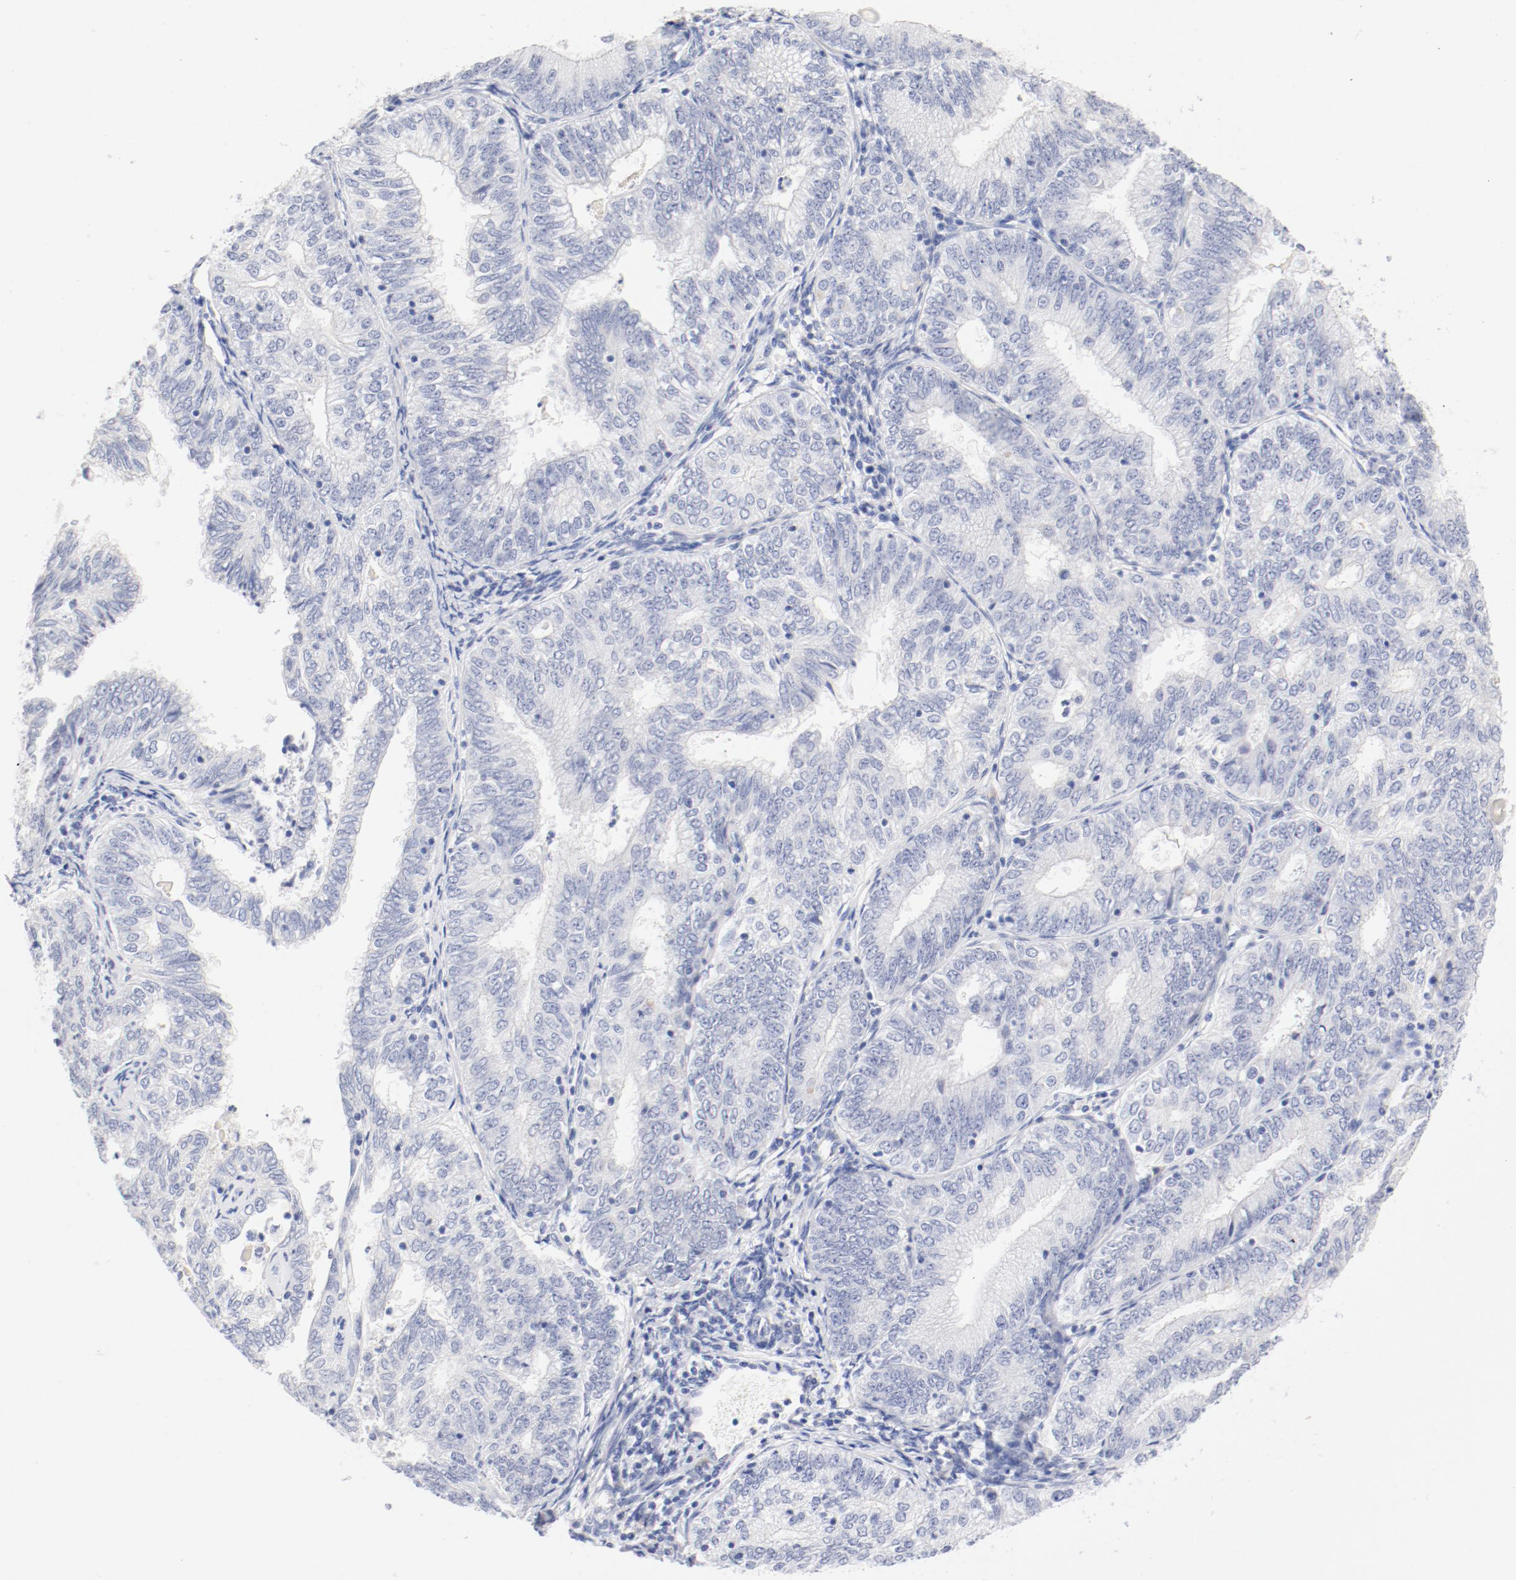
{"staining": {"intensity": "negative", "quantity": "none", "location": "none"}, "tissue": "endometrial cancer", "cell_type": "Tumor cells", "image_type": "cancer", "snomed": [{"axis": "morphology", "description": "Adenocarcinoma, NOS"}, {"axis": "topography", "description": "Endometrium"}], "caption": "Adenocarcinoma (endometrial) was stained to show a protein in brown. There is no significant expression in tumor cells. (DAB (3,3'-diaminobenzidine) immunohistochemistry (IHC), high magnification).", "gene": "HOMER1", "patient": {"sex": "female", "age": 69}}